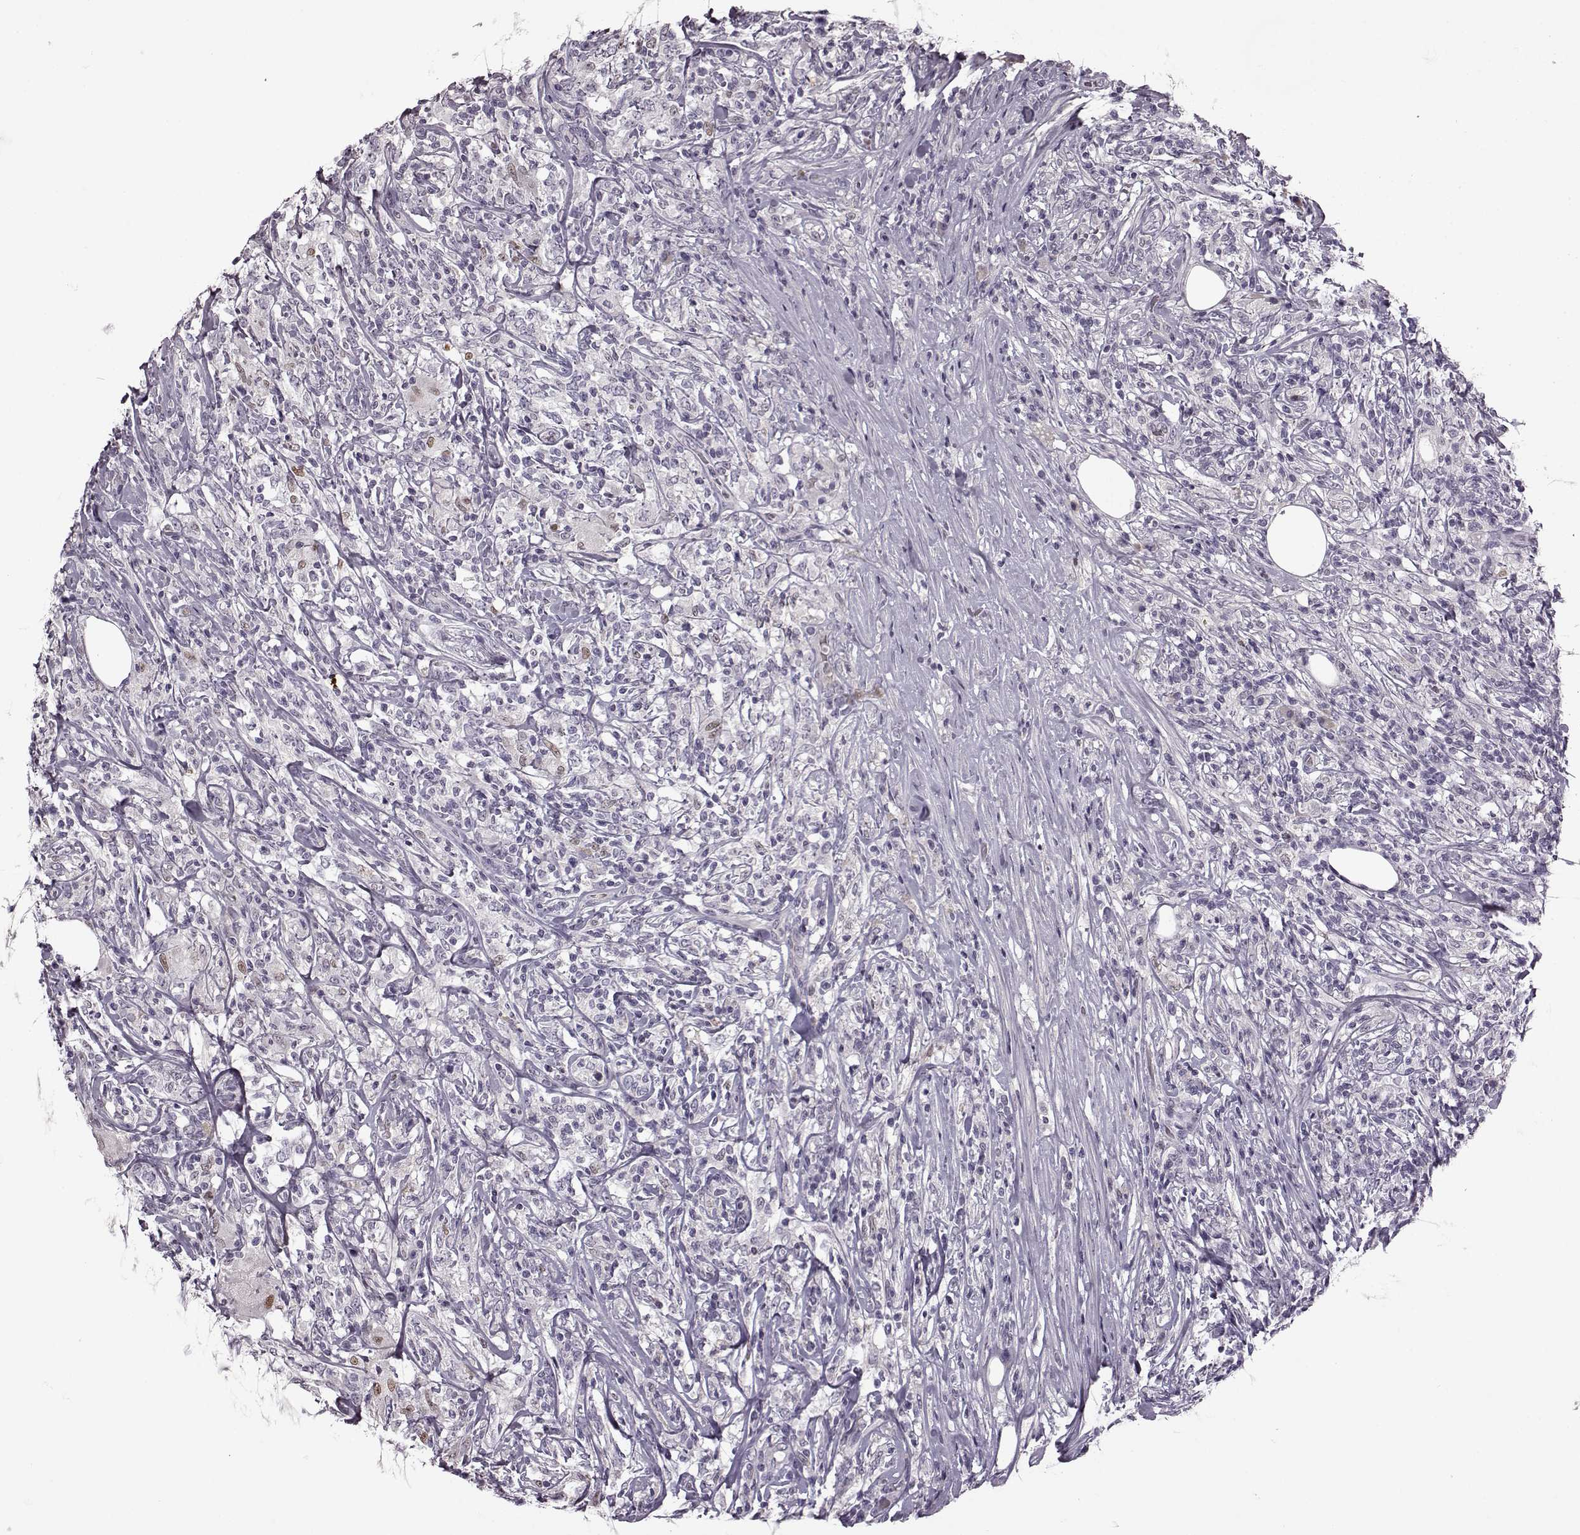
{"staining": {"intensity": "negative", "quantity": "none", "location": "none"}, "tissue": "lymphoma", "cell_type": "Tumor cells", "image_type": "cancer", "snomed": [{"axis": "morphology", "description": "Malignant lymphoma, non-Hodgkin's type, High grade"}, {"axis": "topography", "description": "Lymph node"}], "caption": "Micrograph shows no protein staining in tumor cells of malignant lymphoma, non-Hodgkin's type (high-grade) tissue.", "gene": "CNGA3", "patient": {"sex": "female", "age": 84}}